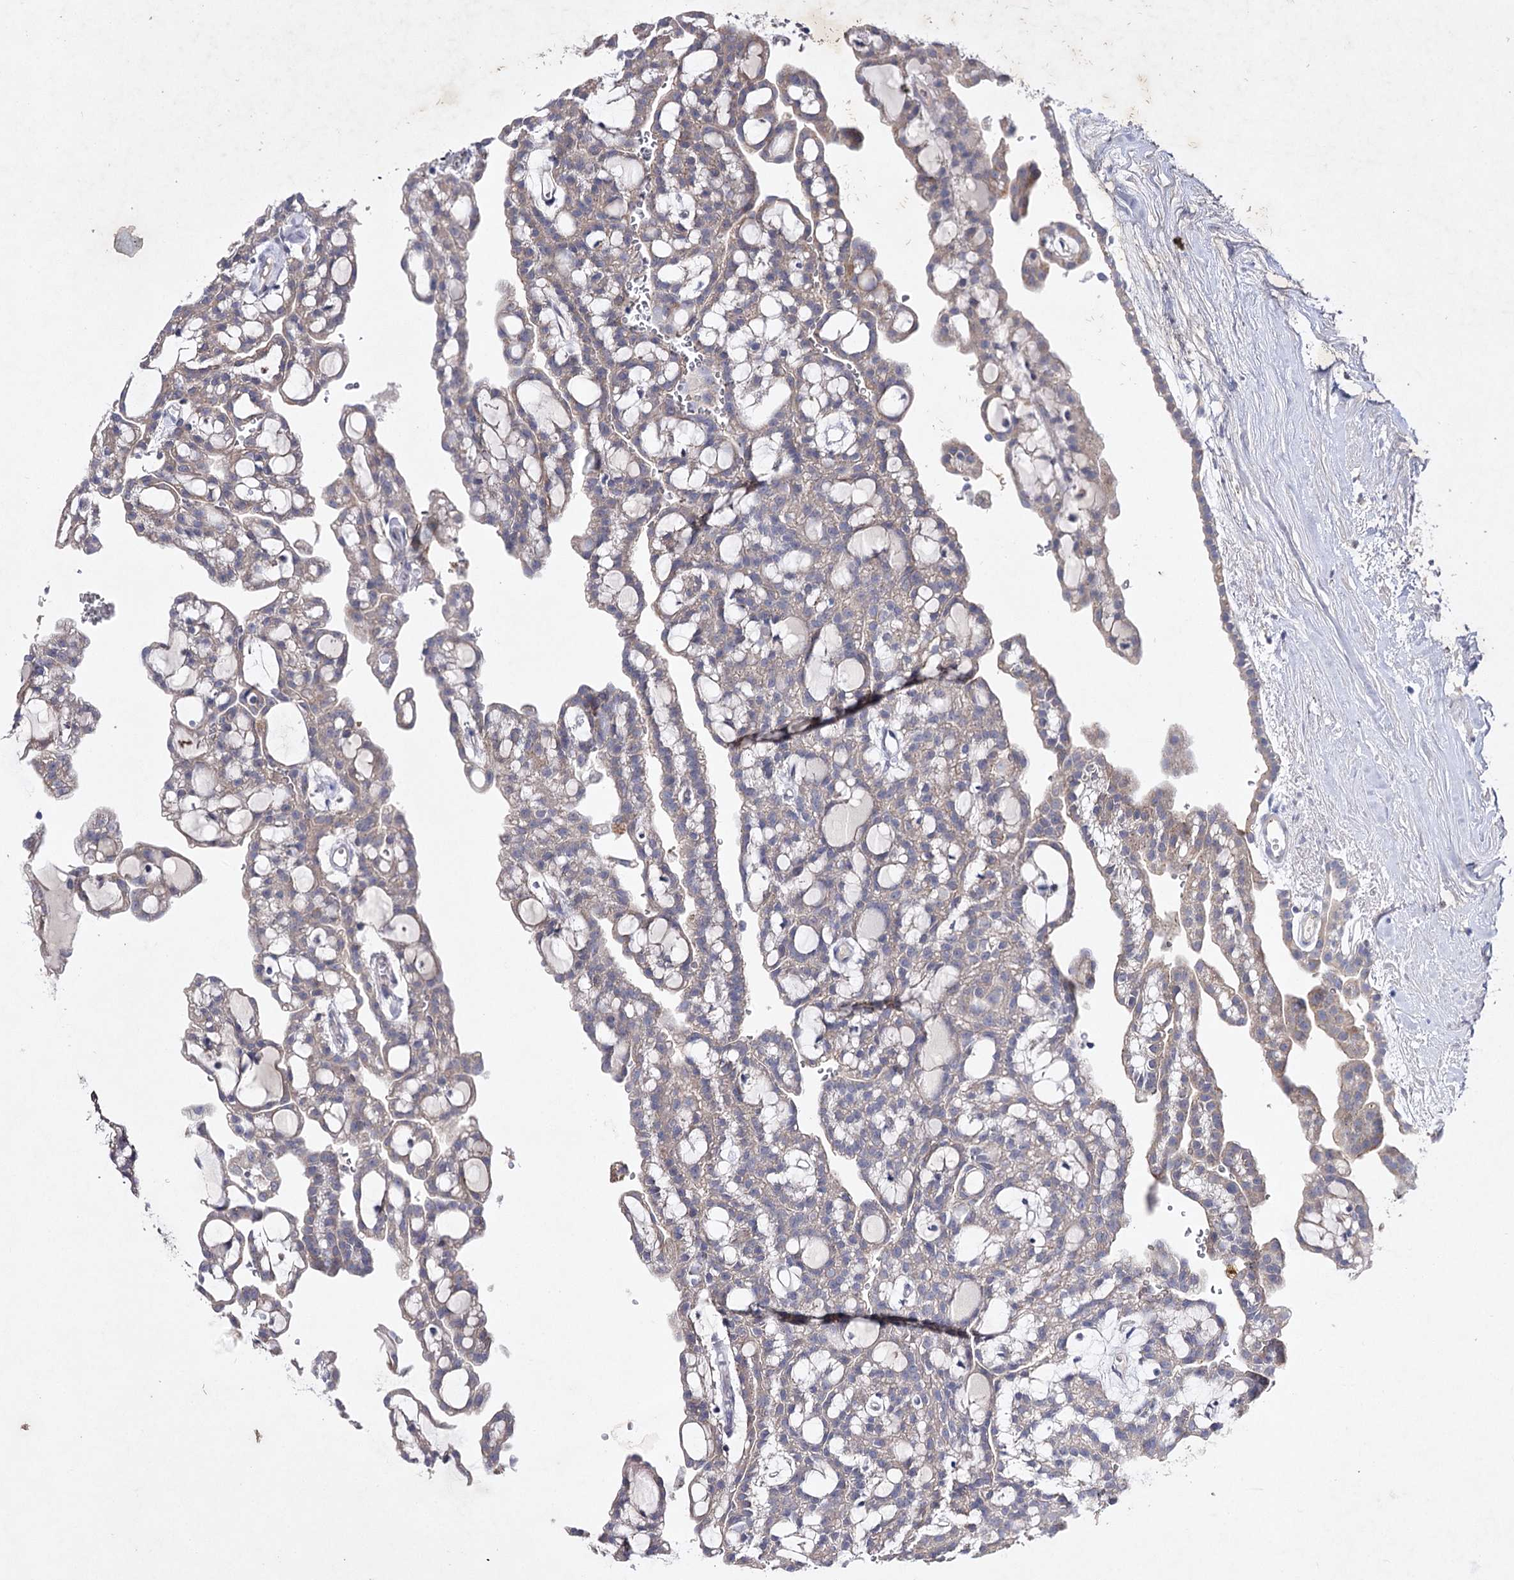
{"staining": {"intensity": "weak", "quantity": "<25%", "location": "cytoplasmic/membranous"}, "tissue": "renal cancer", "cell_type": "Tumor cells", "image_type": "cancer", "snomed": [{"axis": "morphology", "description": "Adenocarcinoma, NOS"}, {"axis": "topography", "description": "Kidney"}], "caption": "Immunohistochemistry photomicrograph of neoplastic tissue: human renal adenocarcinoma stained with DAB demonstrates no significant protein expression in tumor cells.", "gene": "COX15", "patient": {"sex": "male", "age": 63}}